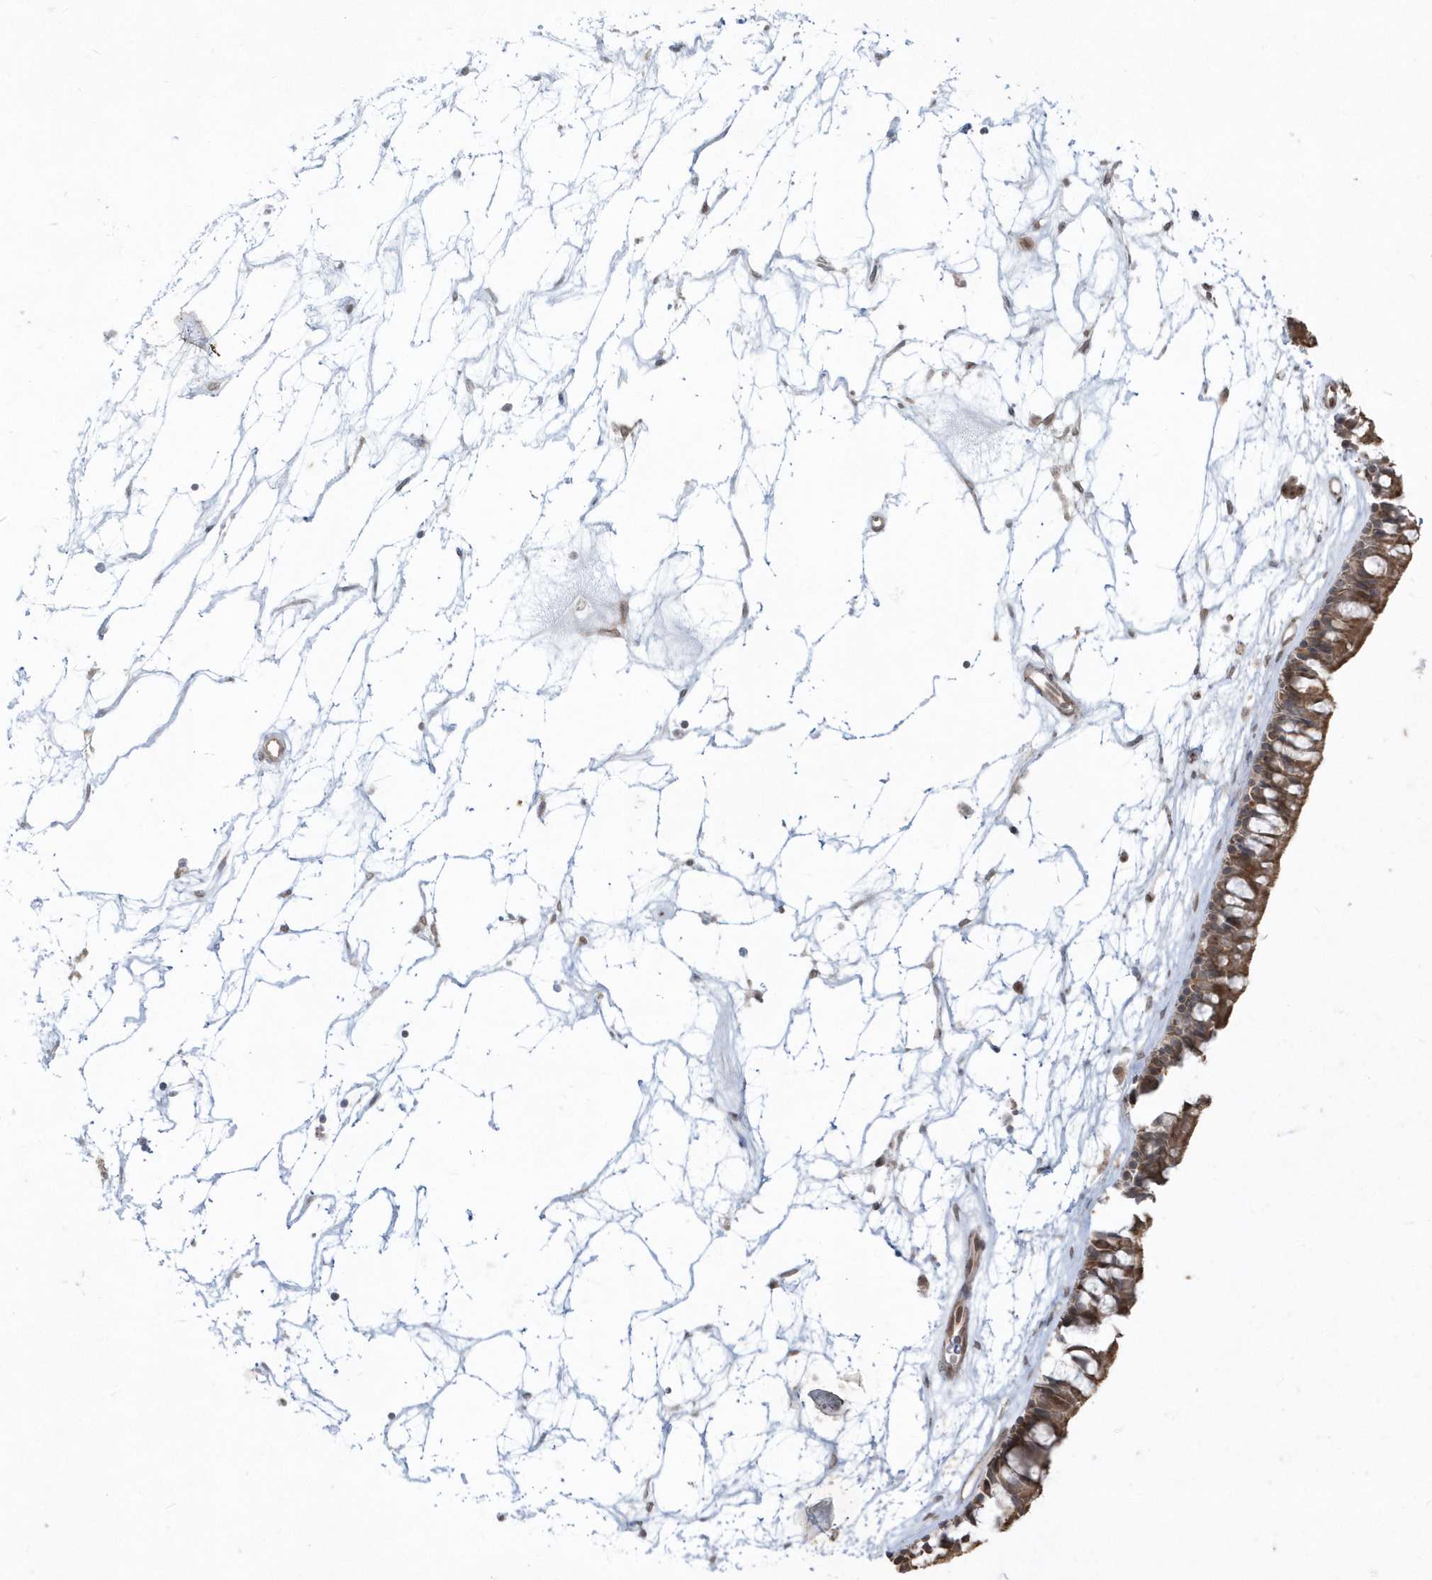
{"staining": {"intensity": "moderate", "quantity": ">75%", "location": "cytoplasmic/membranous"}, "tissue": "nasopharynx", "cell_type": "Respiratory epithelial cells", "image_type": "normal", "snomed": [{"axis": "morphology", "description": "Normal tissue, NOS"}, {"axis": "topography", "description": "Nasopharynx"}], "caption": "This image displays immunohistochemistry (IHC) staining of normal human nasopharynx, with medium moderate cytoplasmic/membranous positivity in about >75% of respiratory epithelial cells.", "gene": "DHX57", "patient": {"sex": "male", "age": 64}}